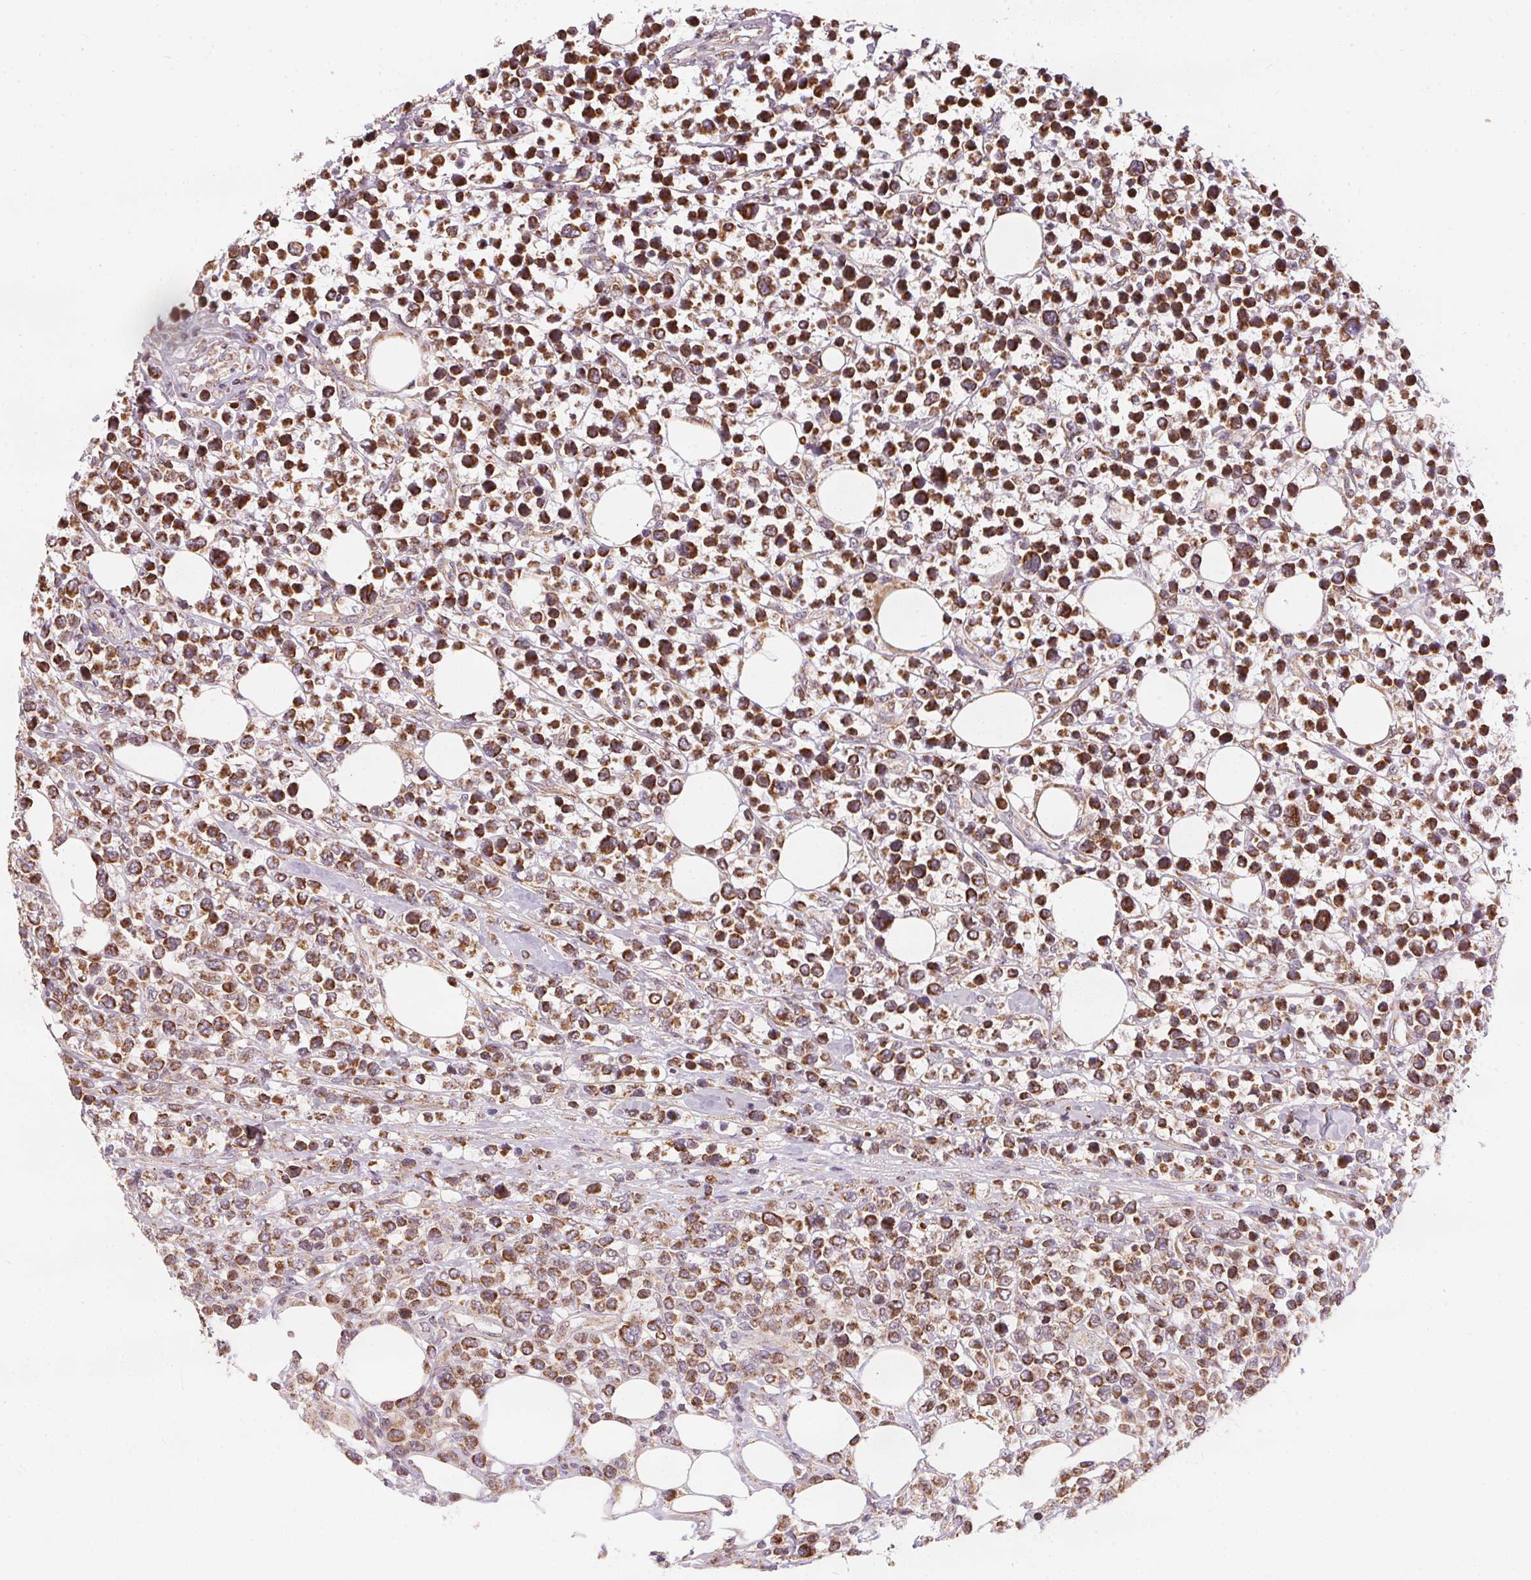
{"staining": {"intensity": "strong", "quantity": ">75%", "location": "cytoplasmic/membranous"}, "tissue": "lymphoma", "cell_type": "Tumor cells", "image_type": "cancer", "snomed": [{"axis": "morphology", "description": "Malignant lymphoma, non-Hodgkin's type, High grade"}, {"axis": "topography", "description": "Soft tissue"}], "caption": "This histopathology image shows IHC staining of human high-grade malignant lymphoma, non-Hodgkin's type, with high strong cytoplasmic/membranous staining in about >75% of tumor cells.", "gene": "MATCAP1", "patient": {"sex": "female", "age": 56}}